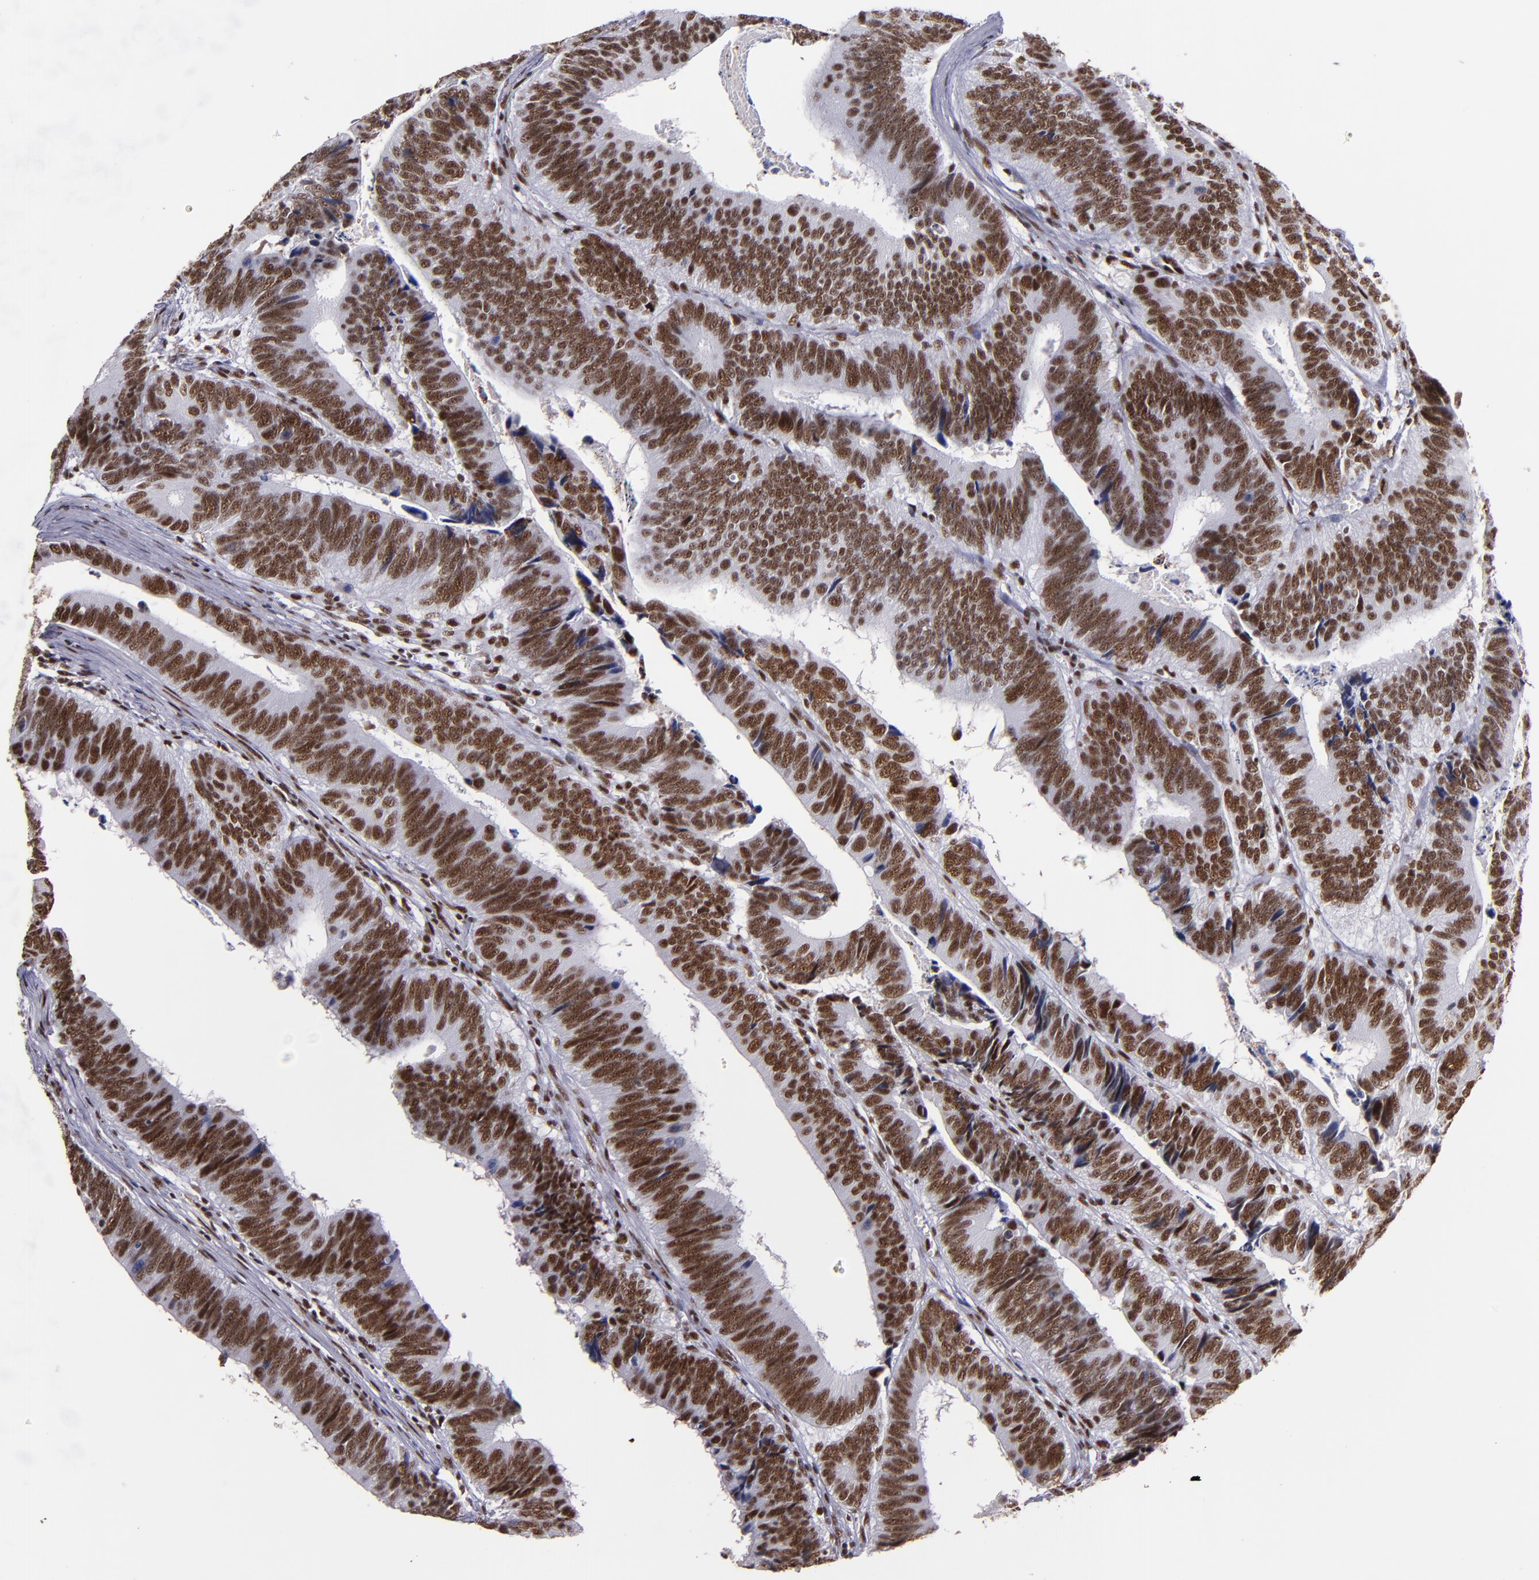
{"staining": {"intensity": "strong", "quantity": ">75%", "location": "nuclear"}, "tissue": "colorectal cancer", "cell_type": "Tumor cells", "image_type": "cancer", "snomed": [{"axis": "morphology", "description": "Adenocarcinoma, NOS"}, {"axis": "topography", "description": "Colon"}], "caption": "Immunohistochemistry (IHC) (DAB (3,3'-diaminobenzidine)) staining of human adenocarcinoma (colorectal) shows strong nuclear protein positivity in about >75% of tumor cells. (Stains: DAB (3,3'-diaminobenzidine) in brown, nuclei in blue, Microscopy: brightfield microscopy at high magnification).", "gene": "PPP4R3A", "patient": {"sex": "male", "age": 72}}